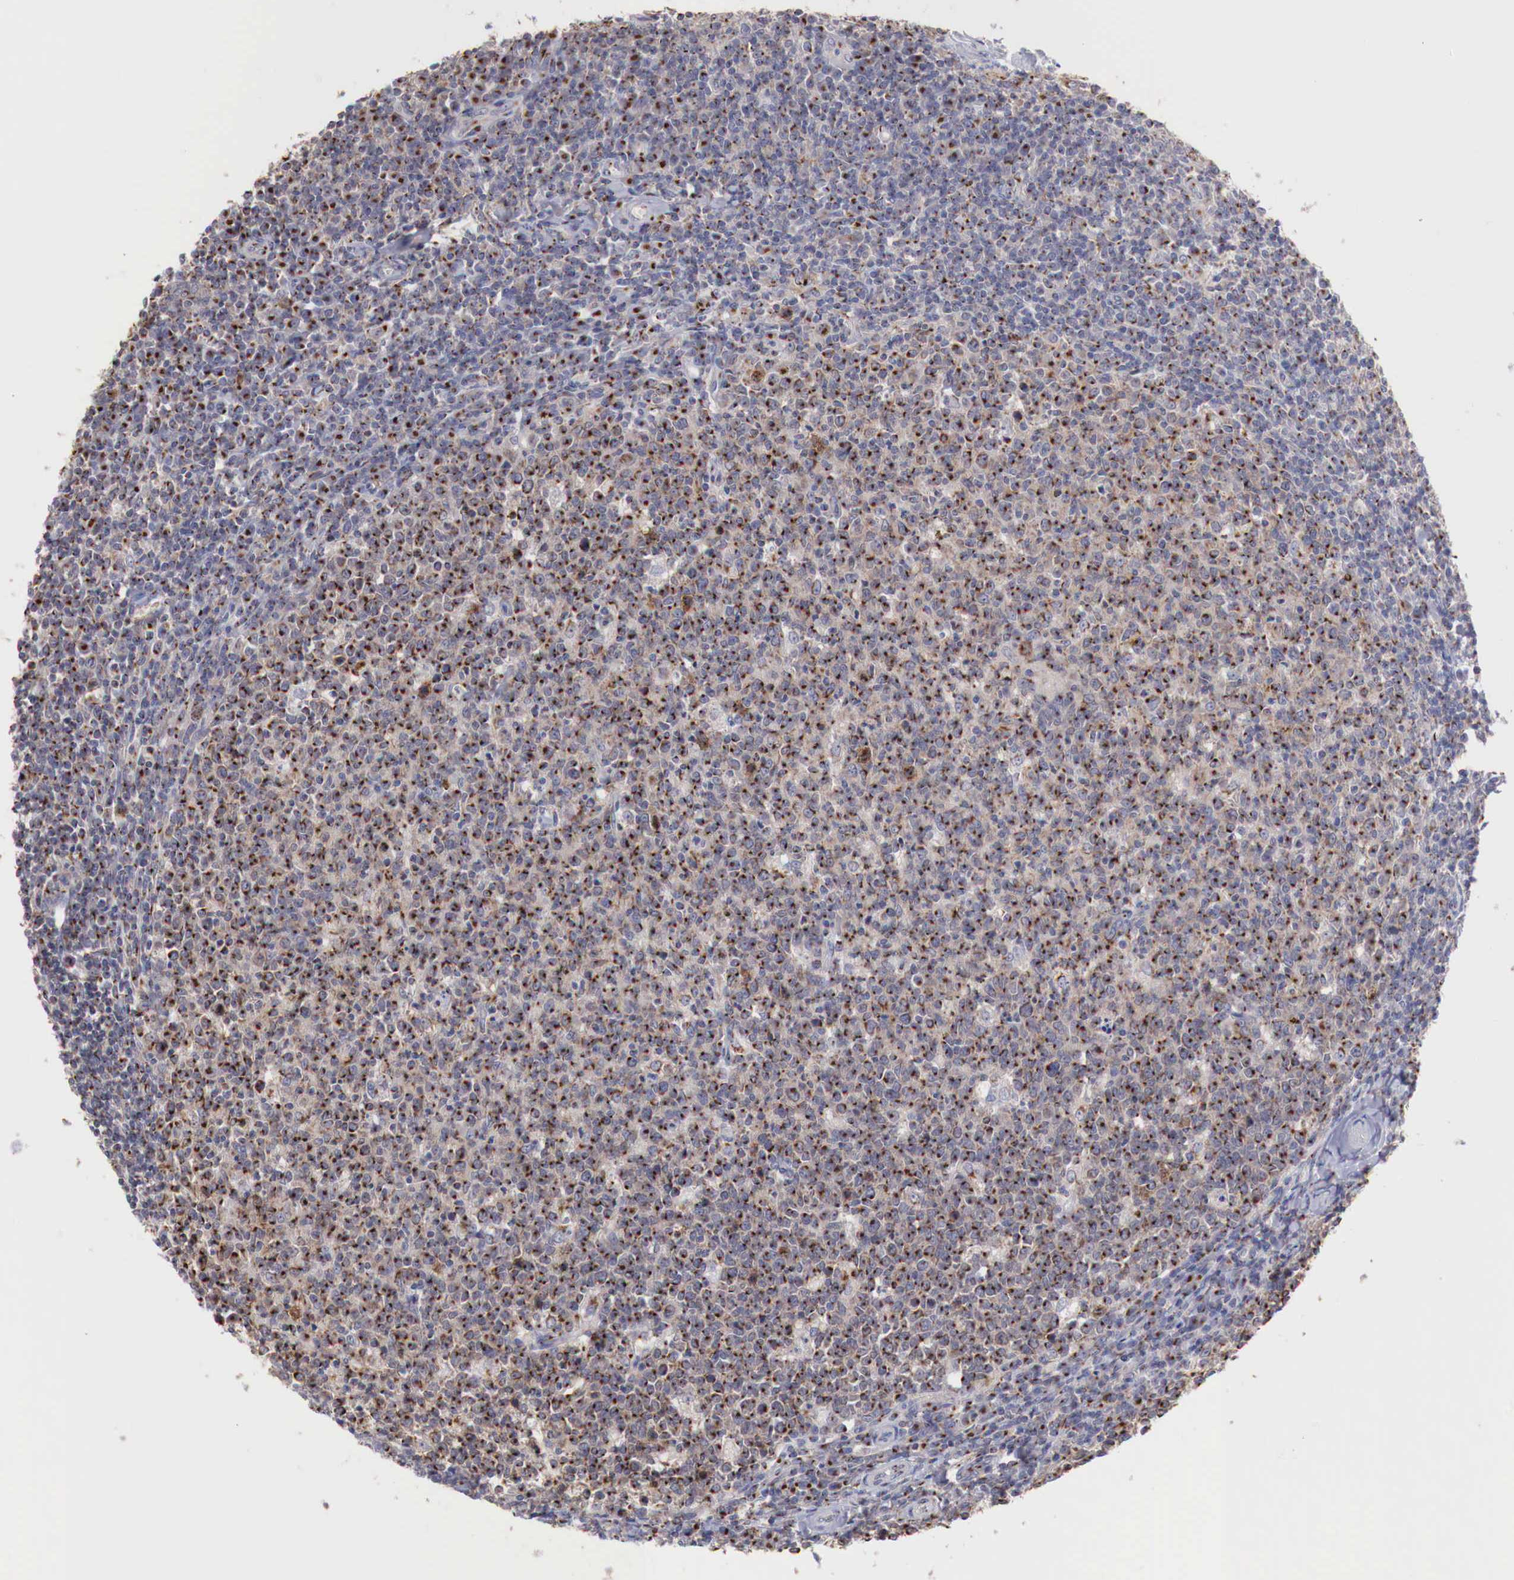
{"staining": {"intensity": "strong", "quantity": ">75%", "location": "cytoplasmic/membranous"}, "tissue": "tonsil", "cell_type": "Germinal center cells", "image_type": "normal", "snomed": [{"axis": "morphology", "description": "Normal tissue, NOS"}, {"axis": "topography", "description": "Tonsil"}], "caption": "This is a histology image of immunohistochemistry staining of unremarkable tonsil, which shows strong expression in the cytoplasmic/membranous of germinal center cells.", "gene": "SYAP1", "patient": {"sex": "male", "age": 6}}